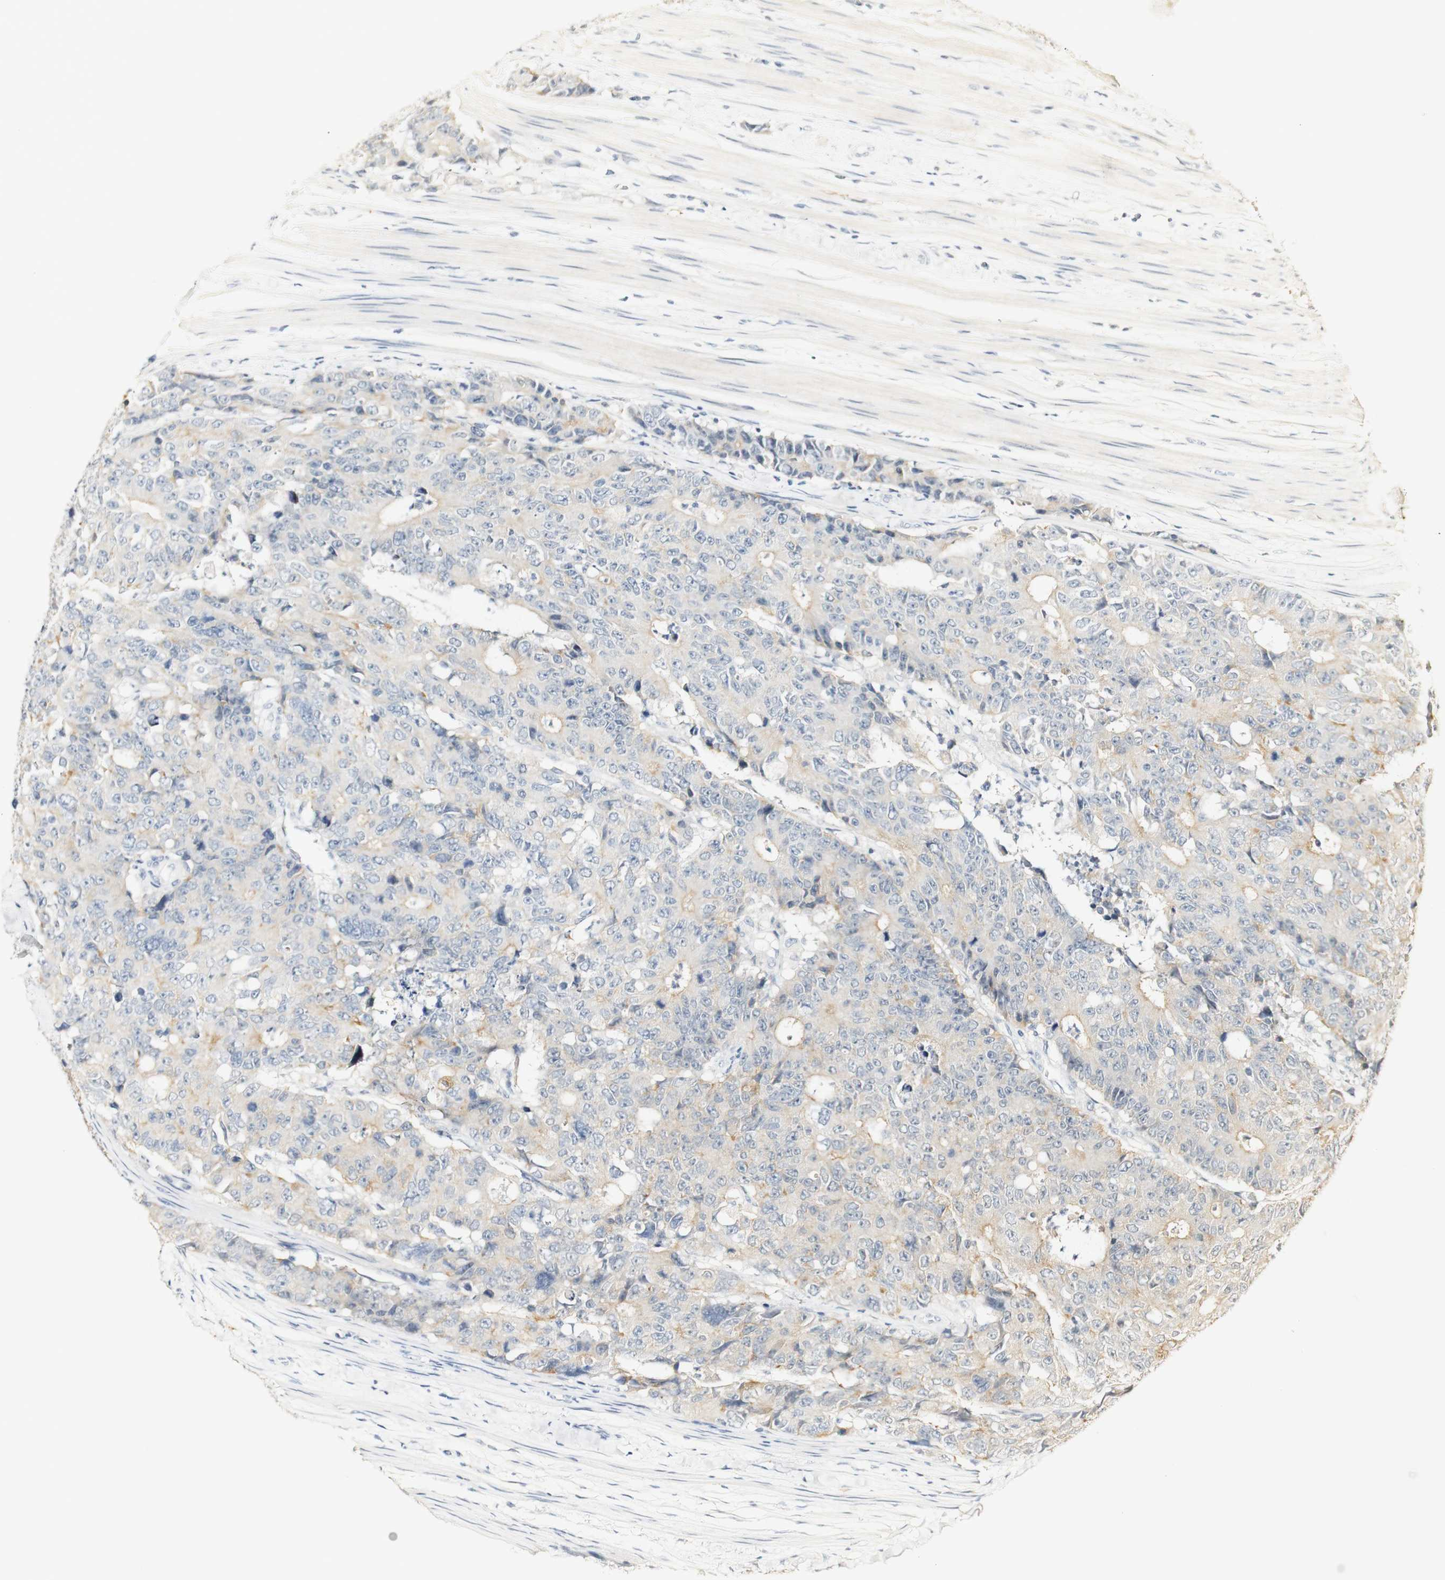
{"staining": {"intensity": "weak", "quantity": "<25%", "location": "cytoplasmic/membranous"}, "tissue": "colorectal cancer", "cell_type": "Tumor cells", "image_type": "cancer", "snomed": [{"axis": "morphology", "description": "Adenocarcinoma, NOS"}, {"axis": "topography", "description": "Colon"}], "caption": "Tumor cells are negative for protein expression in human colorectal cancer.", "gene": "SYT7", "patient": {"sex": "female", "age": 86}}